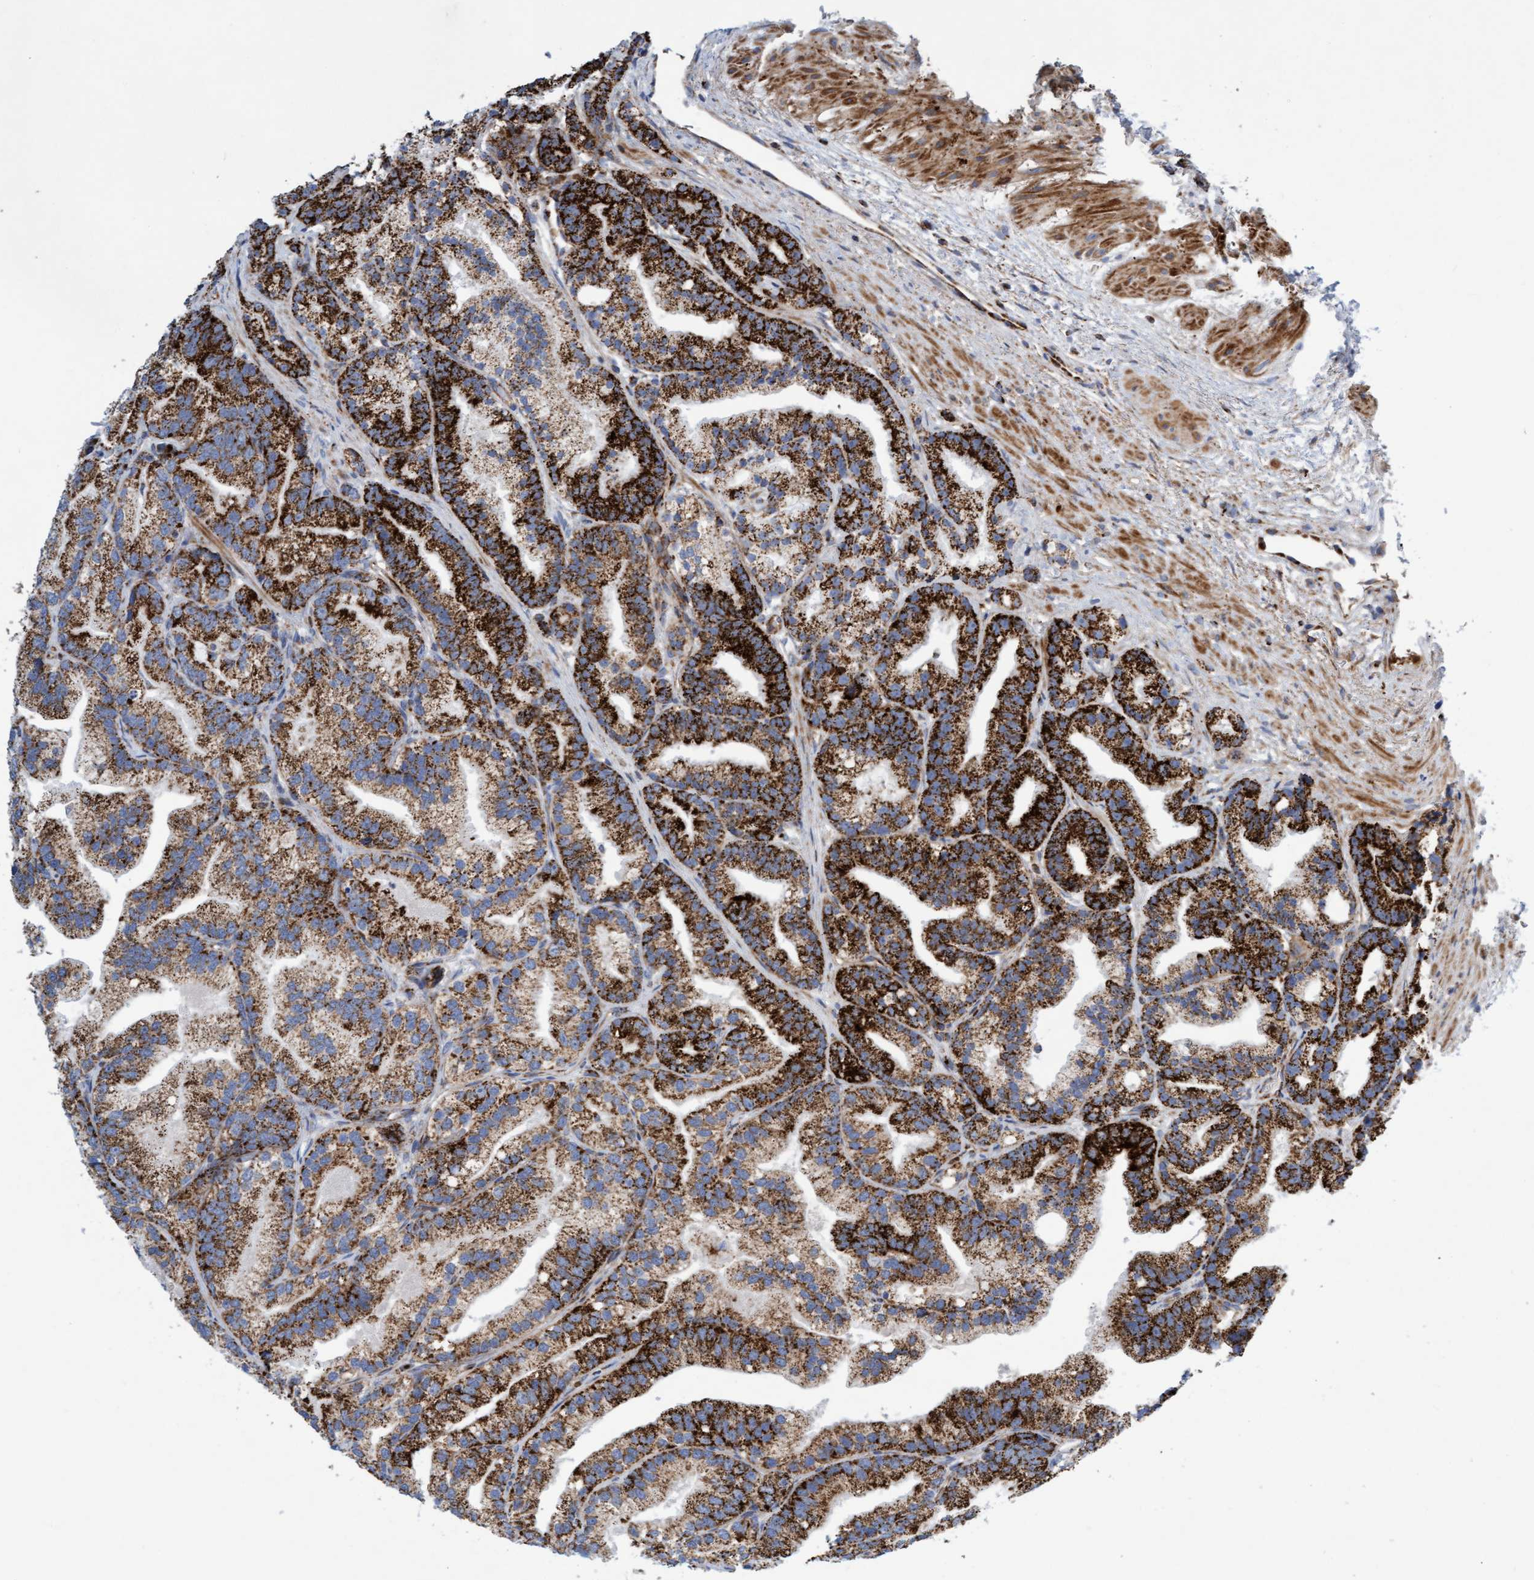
{"staining": {"intensity": "strong", "quantity": ">75%", "location": "cytoplasmic/membranous"}, "tissue": "prostate cancer", "cell_type": "Tumor cells", "image_type": "cancer", "snomed": [{"axis": "morphology", "description": "Adenocarcinoma, Low grade"}, {"axis": "topography", "description": "Prostate"}], "caption": "A brown stain labels strong cytoplasmic/membranous positivity of a protein in prostate cancer tumor cells.", "gene": "GGTA1", "patient": {"sex": "male", "age": 89}}